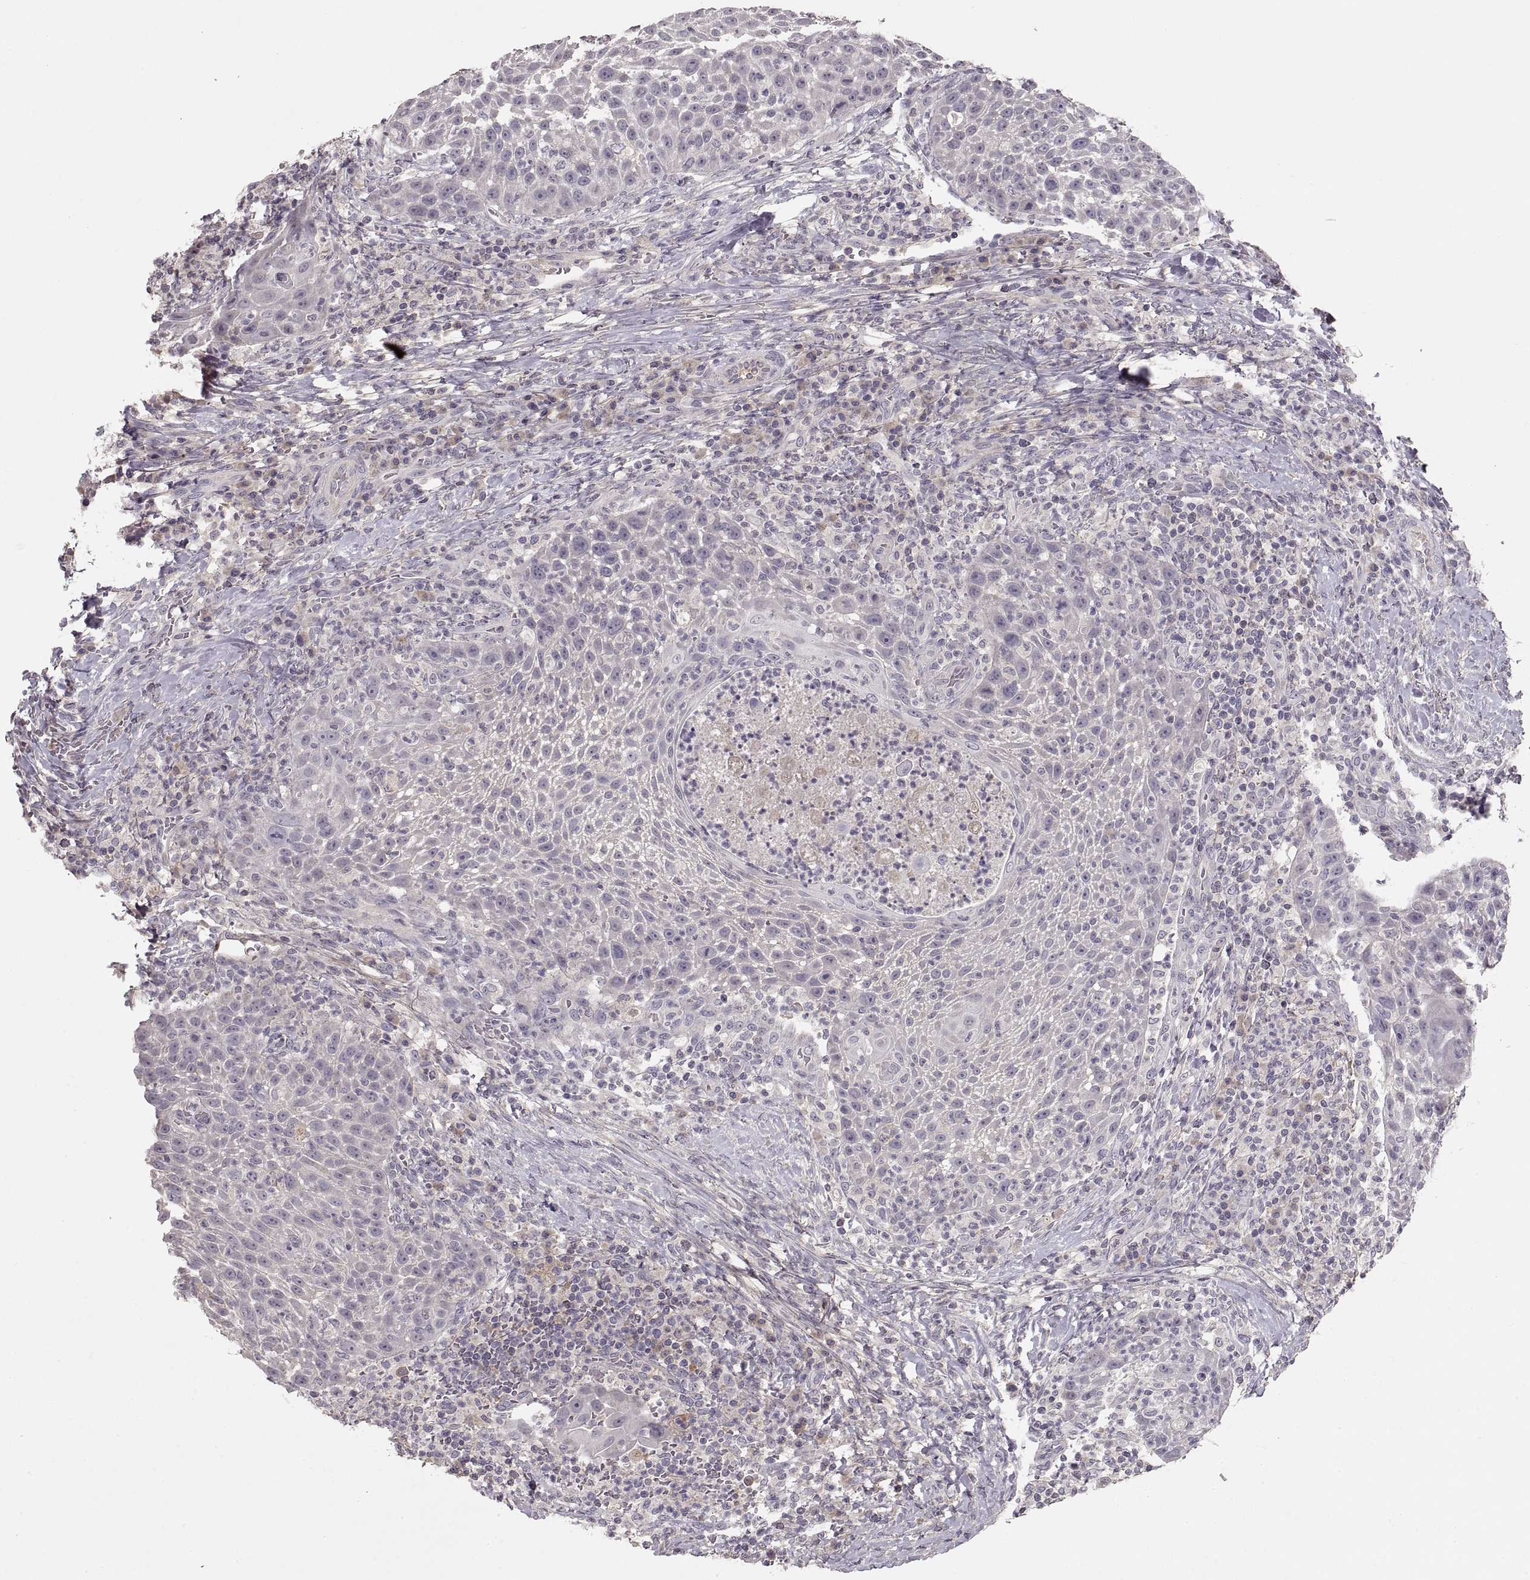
{"staining": {"intensity": "negative", "quantity": "none", "location": "none"}, "tissue": "head and neck cancer", "cell_type": "Tumor cells", "image_type": "cancer", "snomed": [{"axis": "morphology", "description": "Squamous cell carcinoma, NOS"}, {"axis": "topography", "description": "Head-Neck"}], "caption": "High power microscopy photomicrograph of an immunohistochemistry (IHC) image of head and neck squamous cell carcinoma, revealing no significant expression in tumor cells.", "gene": "ADAM11", "patient": {"sex": "male", "age": 69}}